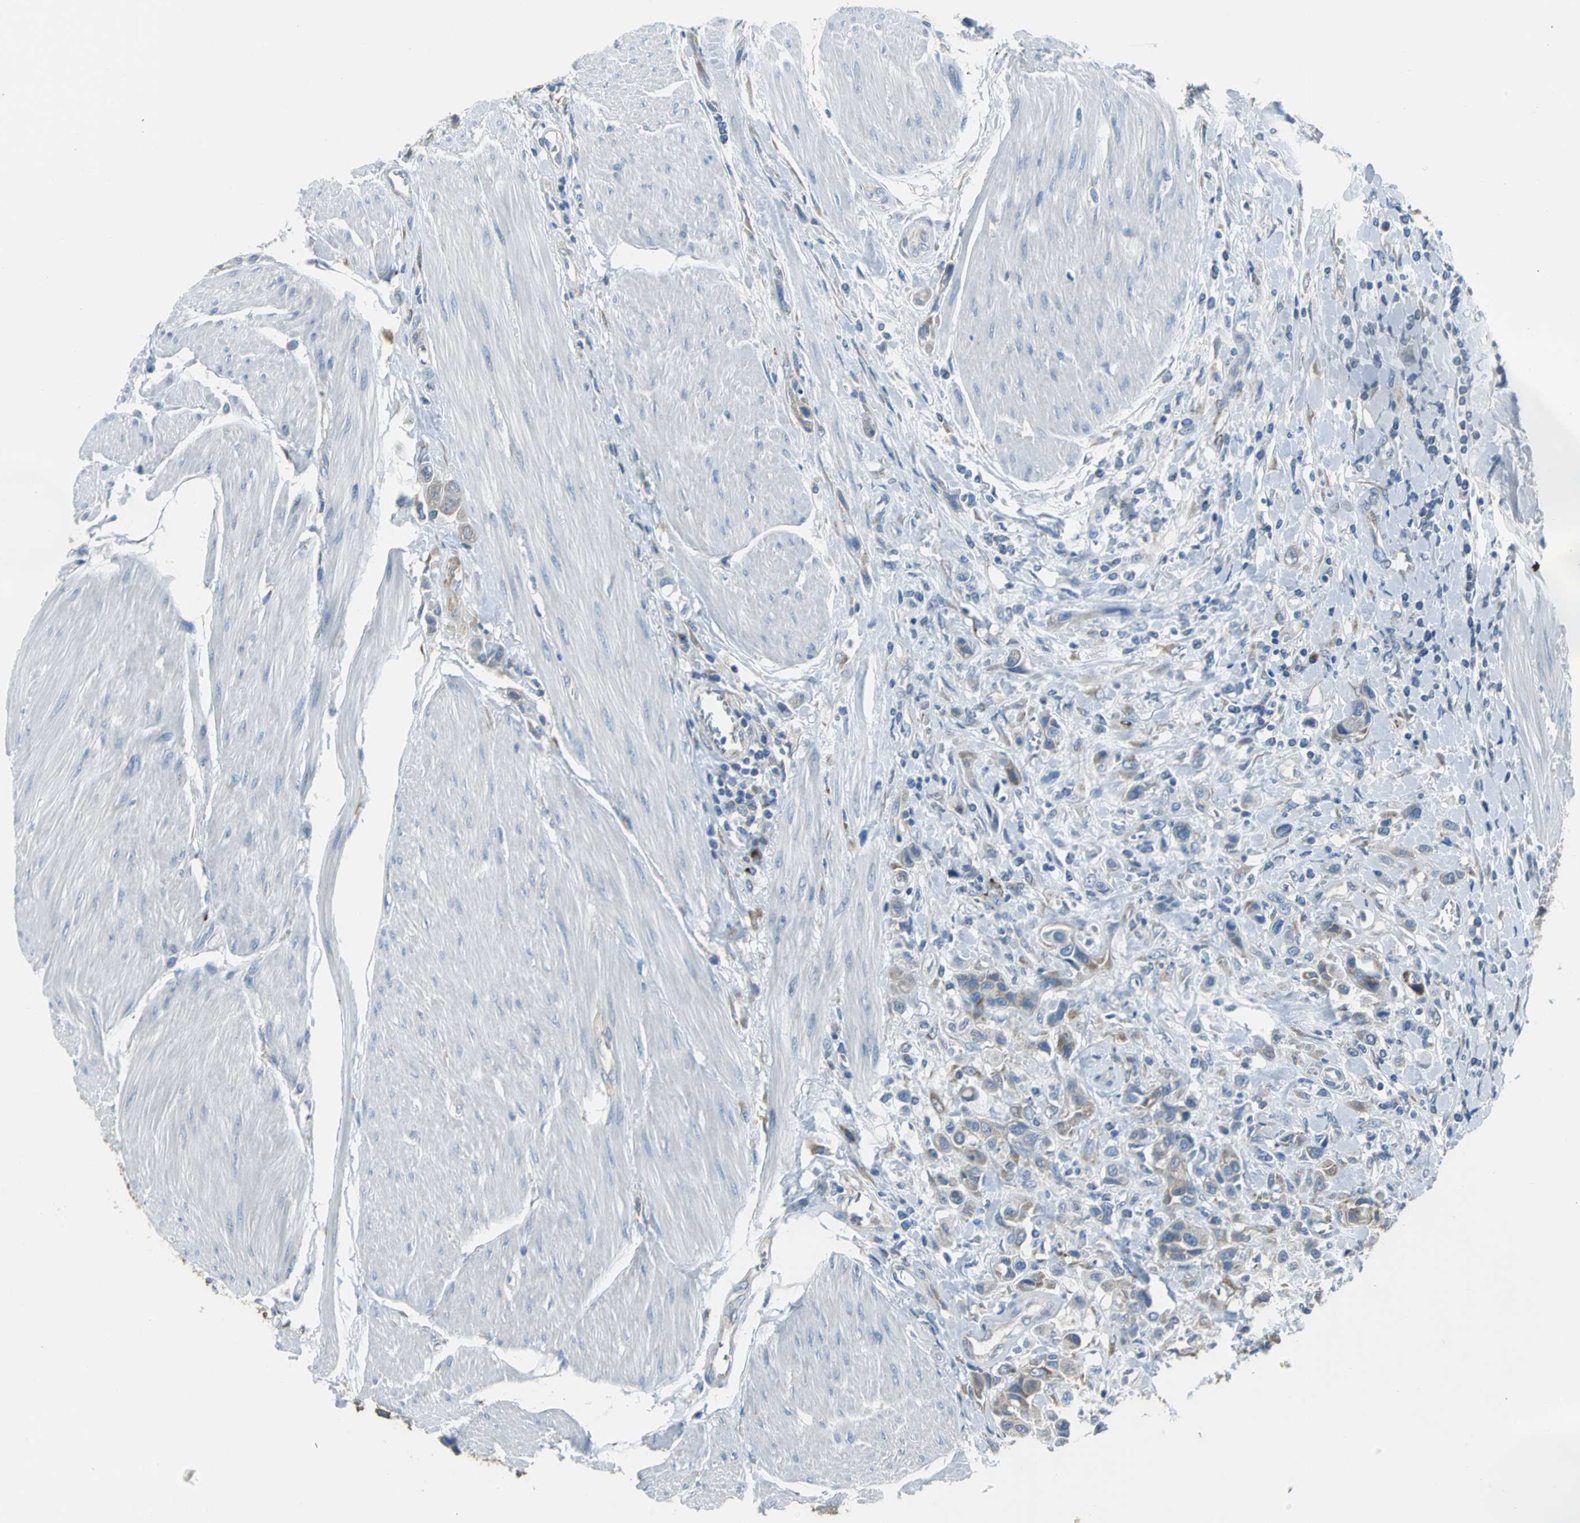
{"staining": {"intensity": "weak", "quantity": "25%-75%", "location": "cytoplasmic/membranous"}, "tissue": "urothelial cancer", "cell_type": "Tumor cells", "image_type": "cancer", "snomed": [{"axis": "morphology", "description": "Urothelial carcinoma, High grade"}, {"axis": "topography", "description": "Urinary bladder"}], "caption": "DAB (3,3'-diaminobenzidine) immunohistochemical staining of urothelial cancer shows weak cytoplasmic/membranous protein staining in approximately 25%-75% of tumor cells.", "gene": "EIF5A", "patient": {"sex": "male", "age": 50}}